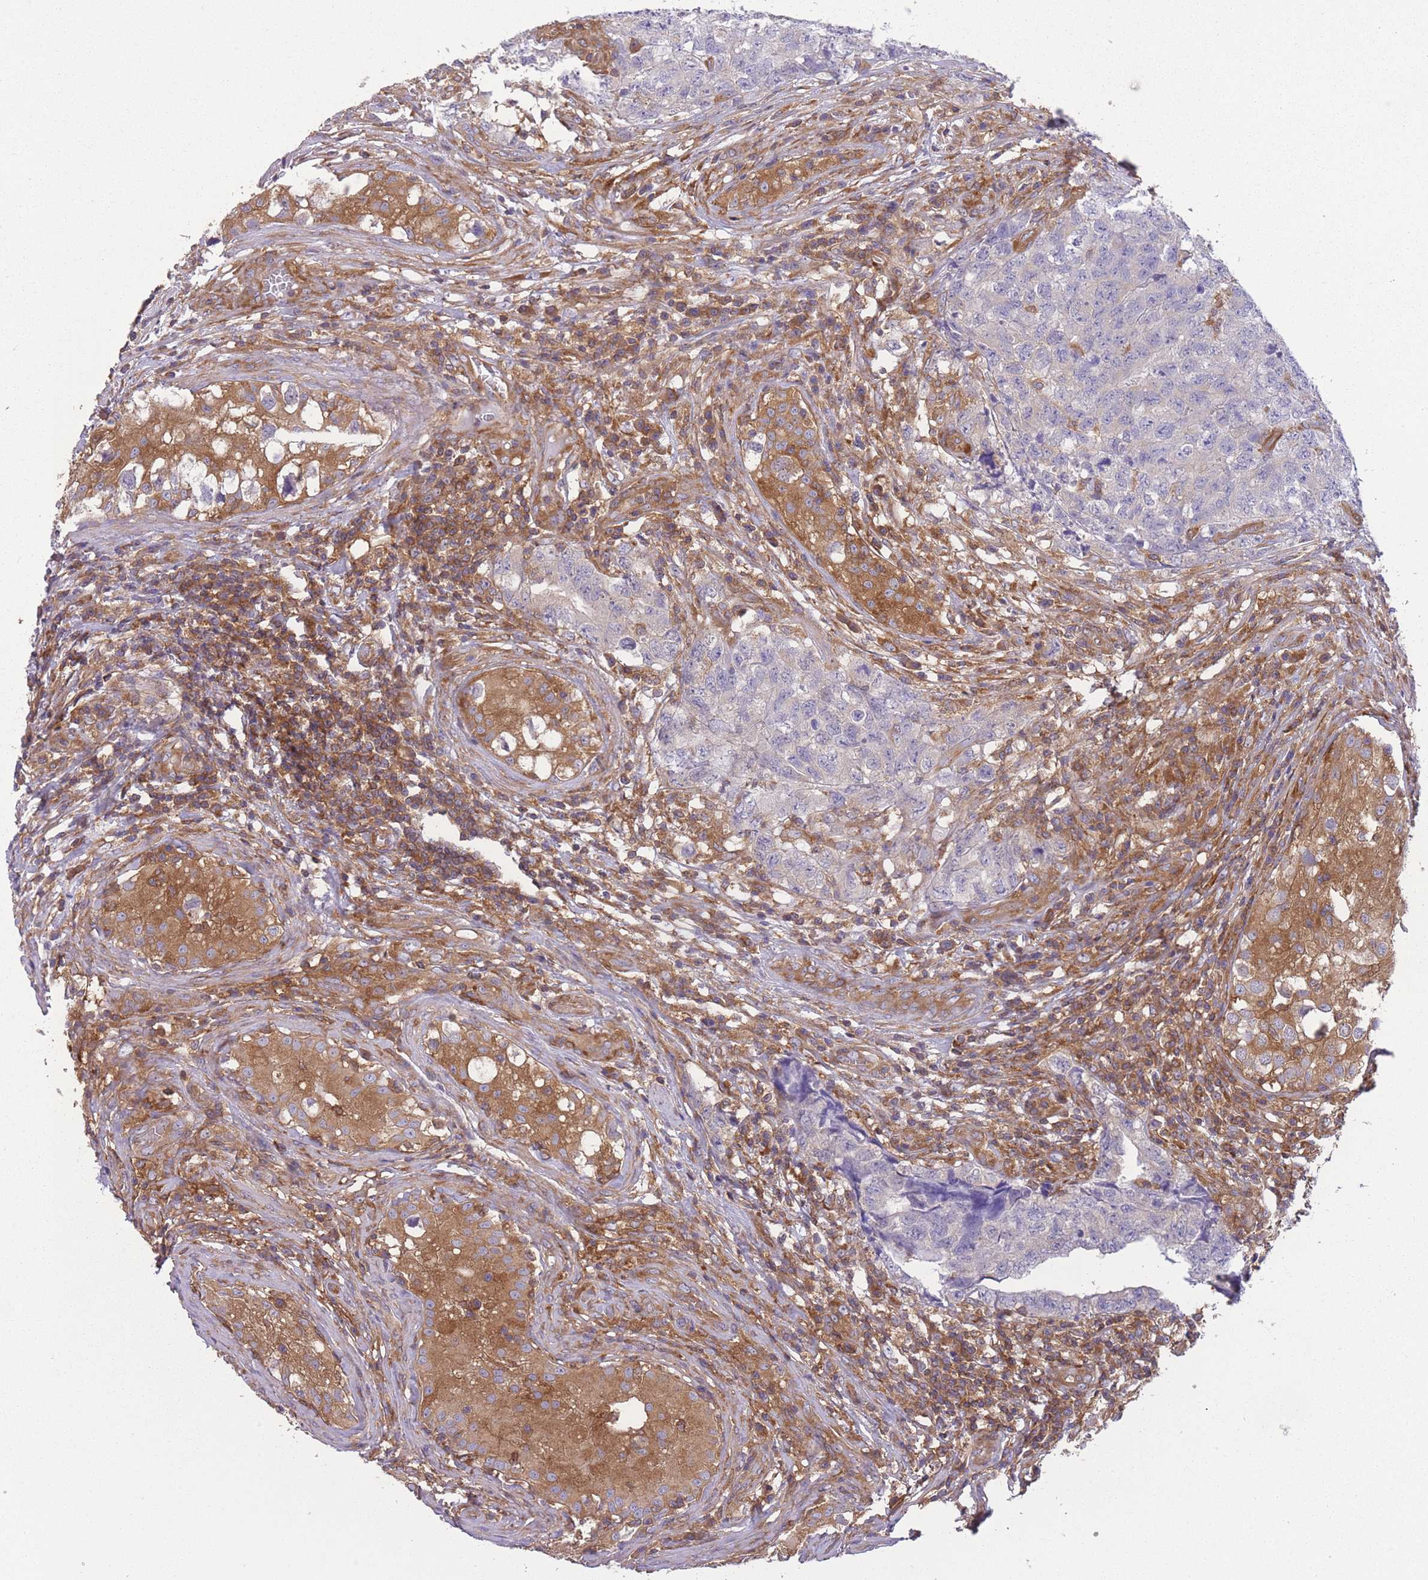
{"staining": {"intensity": "negative", "quantity": "none", "location": "none"}, "tissue": "testis cancer", "cell_type": "Tumor cells", "image_type": "cancer", "snomed": [{"axis": "morphology", "description": "Carcinoma, Embryonal, NOS"}, {"axis": "topography", "description": "Testis"}], "caption": "An image of human testis embryonal carcinoma is negative for staining in tumor cells.", "gene": "PRKAR1A", "patient": {"sex": "male", "age": 31}}